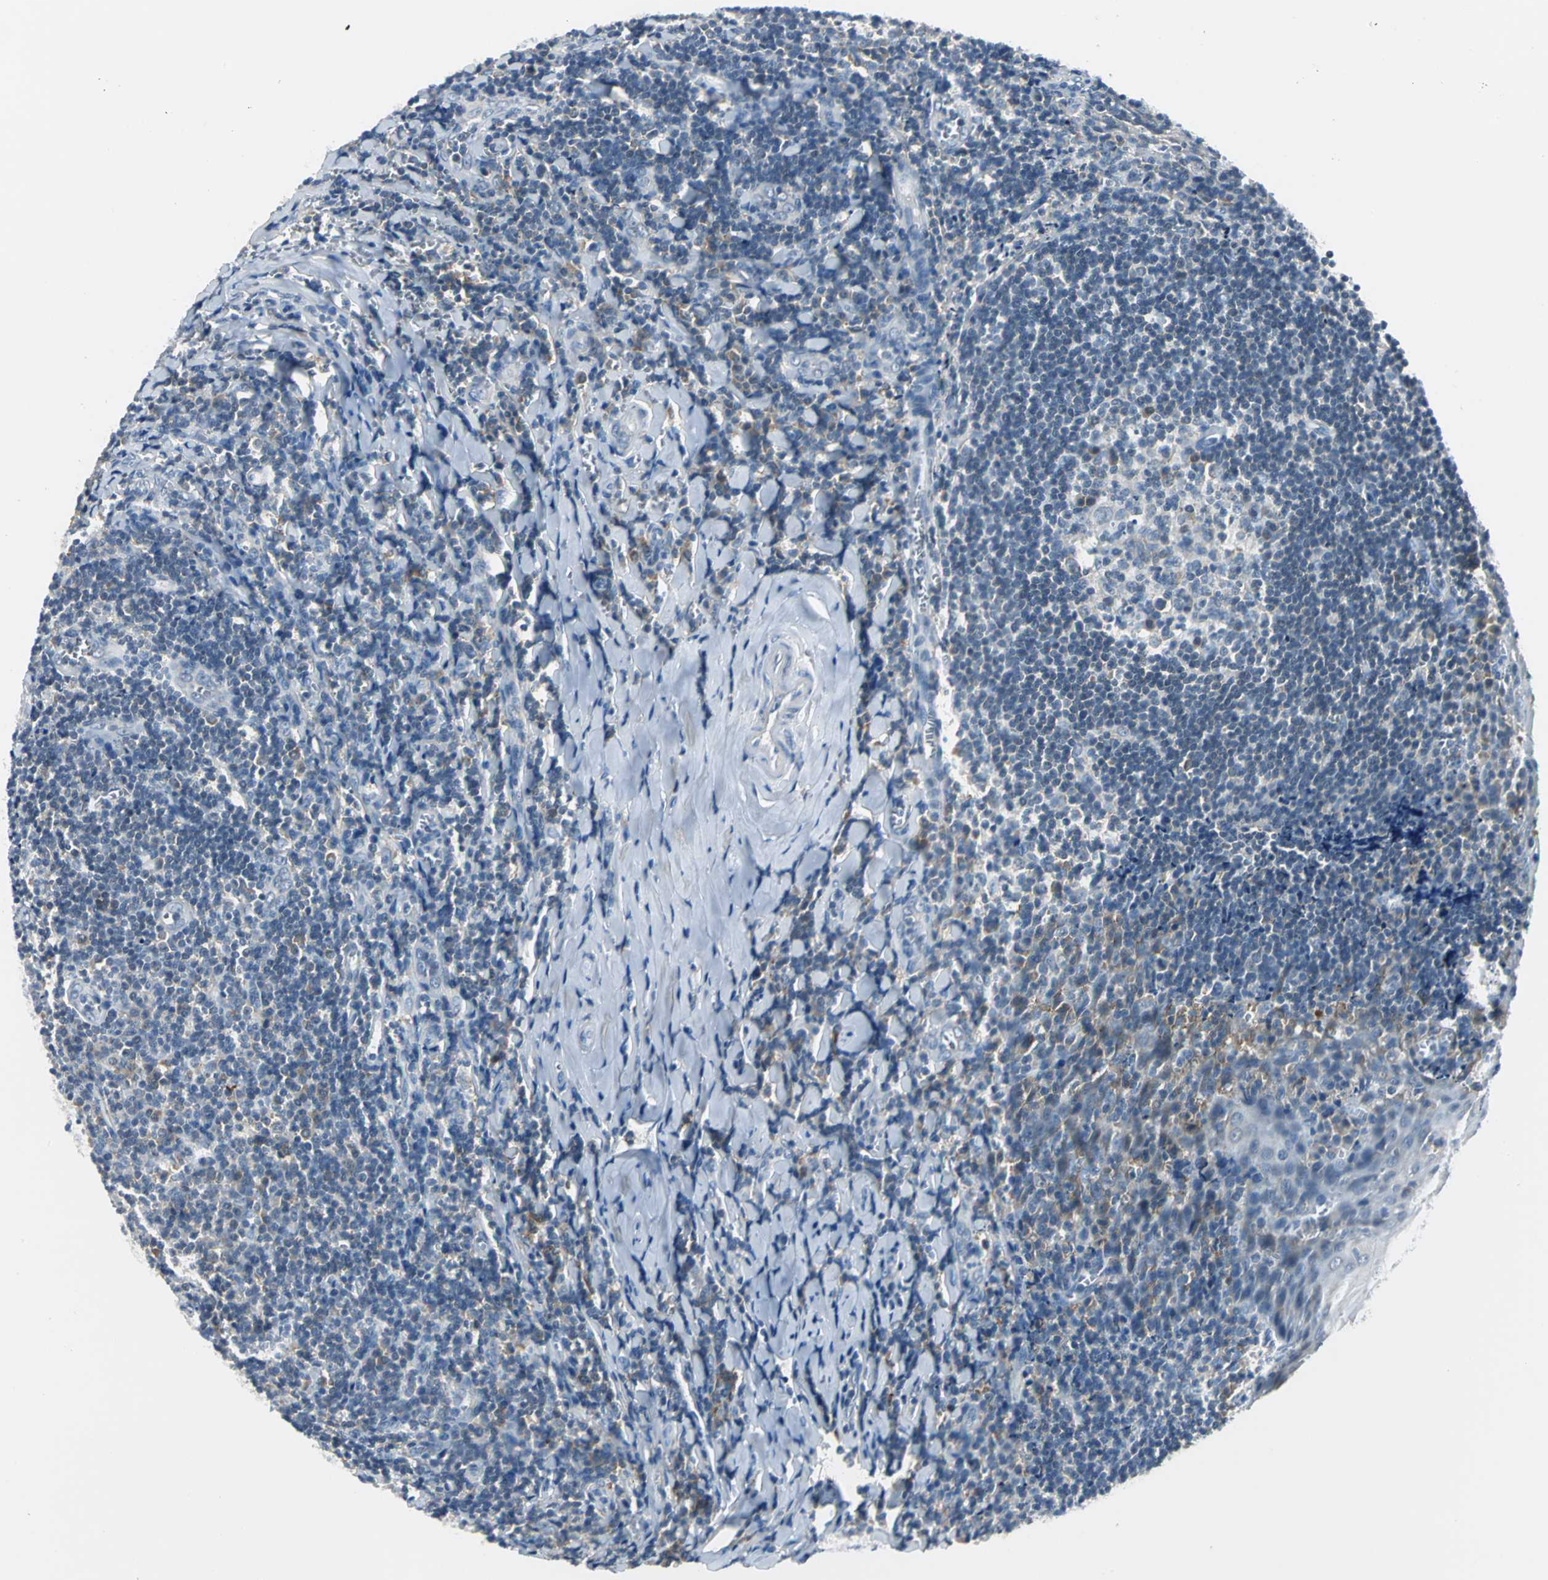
{"staining": {"intensity": "negative", "quantity": "none", "location": "none"}, "tissue": "tonsil", "cell_type": "Germinal center cells", "image_type": "normal", "snomed": [{"axis": "morphology", "description": "Normal tissue, NOS"}, {"axis": "topography", "description": "Tonsil"}], "caption": "DAB immunohistochemical staining of normal tonsil reveals no significant positivity in germinal center cells.", "gene": "ZNF415", "patient": {"sex": "male", "age": 20}}